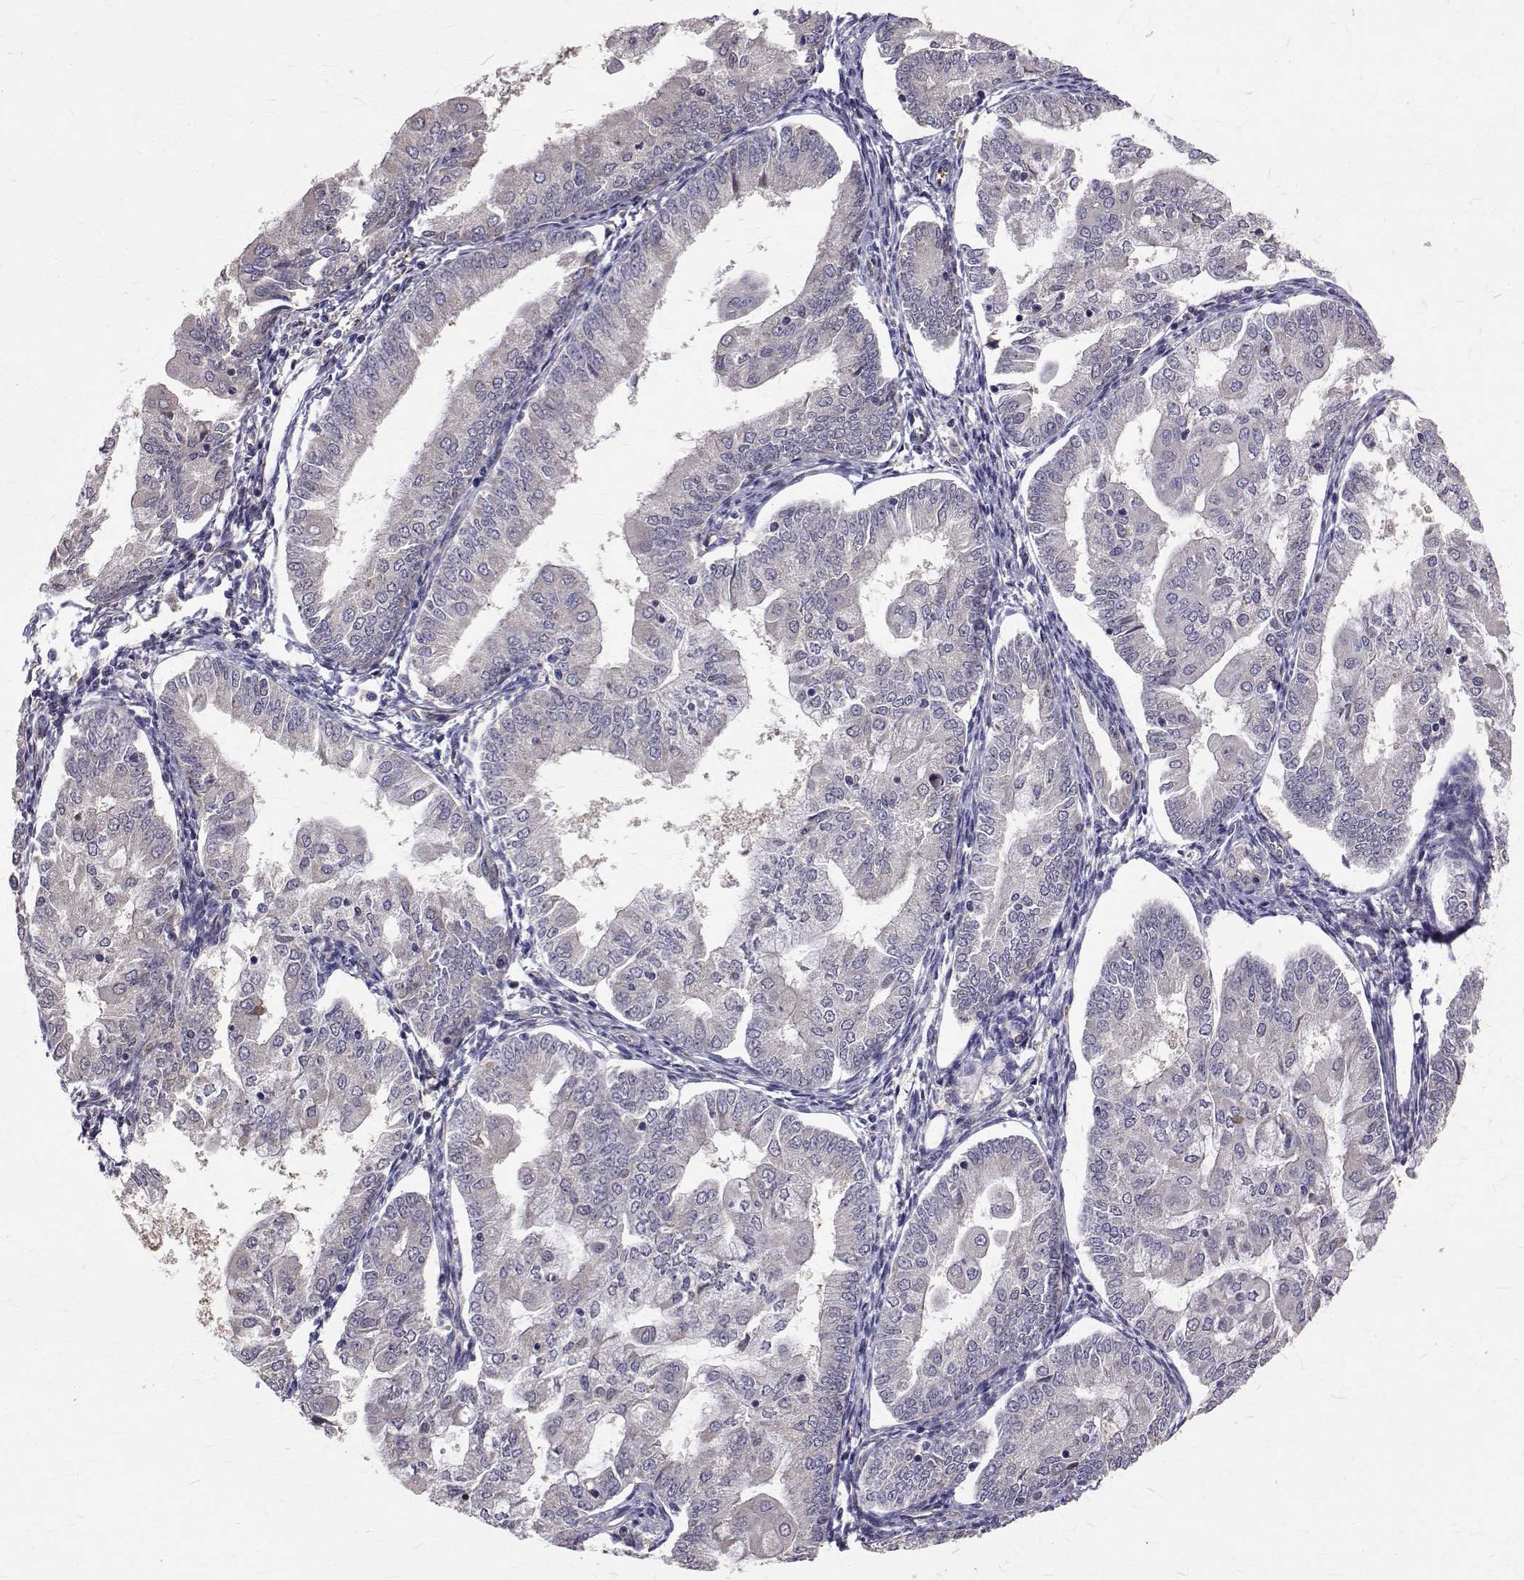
{"staining": {"intensity": "negative", "quantity": "none", "location": "none"}, "tissue": "endometrial cancer", "cell_type": "Tumor cells", "image_type": "cancer", "snomed": [{"axis": "morphology", "description": "Adenocarcinoma, NOS"}, {"axis": "topography", "description": "Endometrium"}], "caption": "High power microscopy image of an IHC micrograph of adenocarcinoma (endometrial), revealing no significant expression in tumor cells.", "gene": "FARSB", "patient": {"sex": "female", "age": 55}}